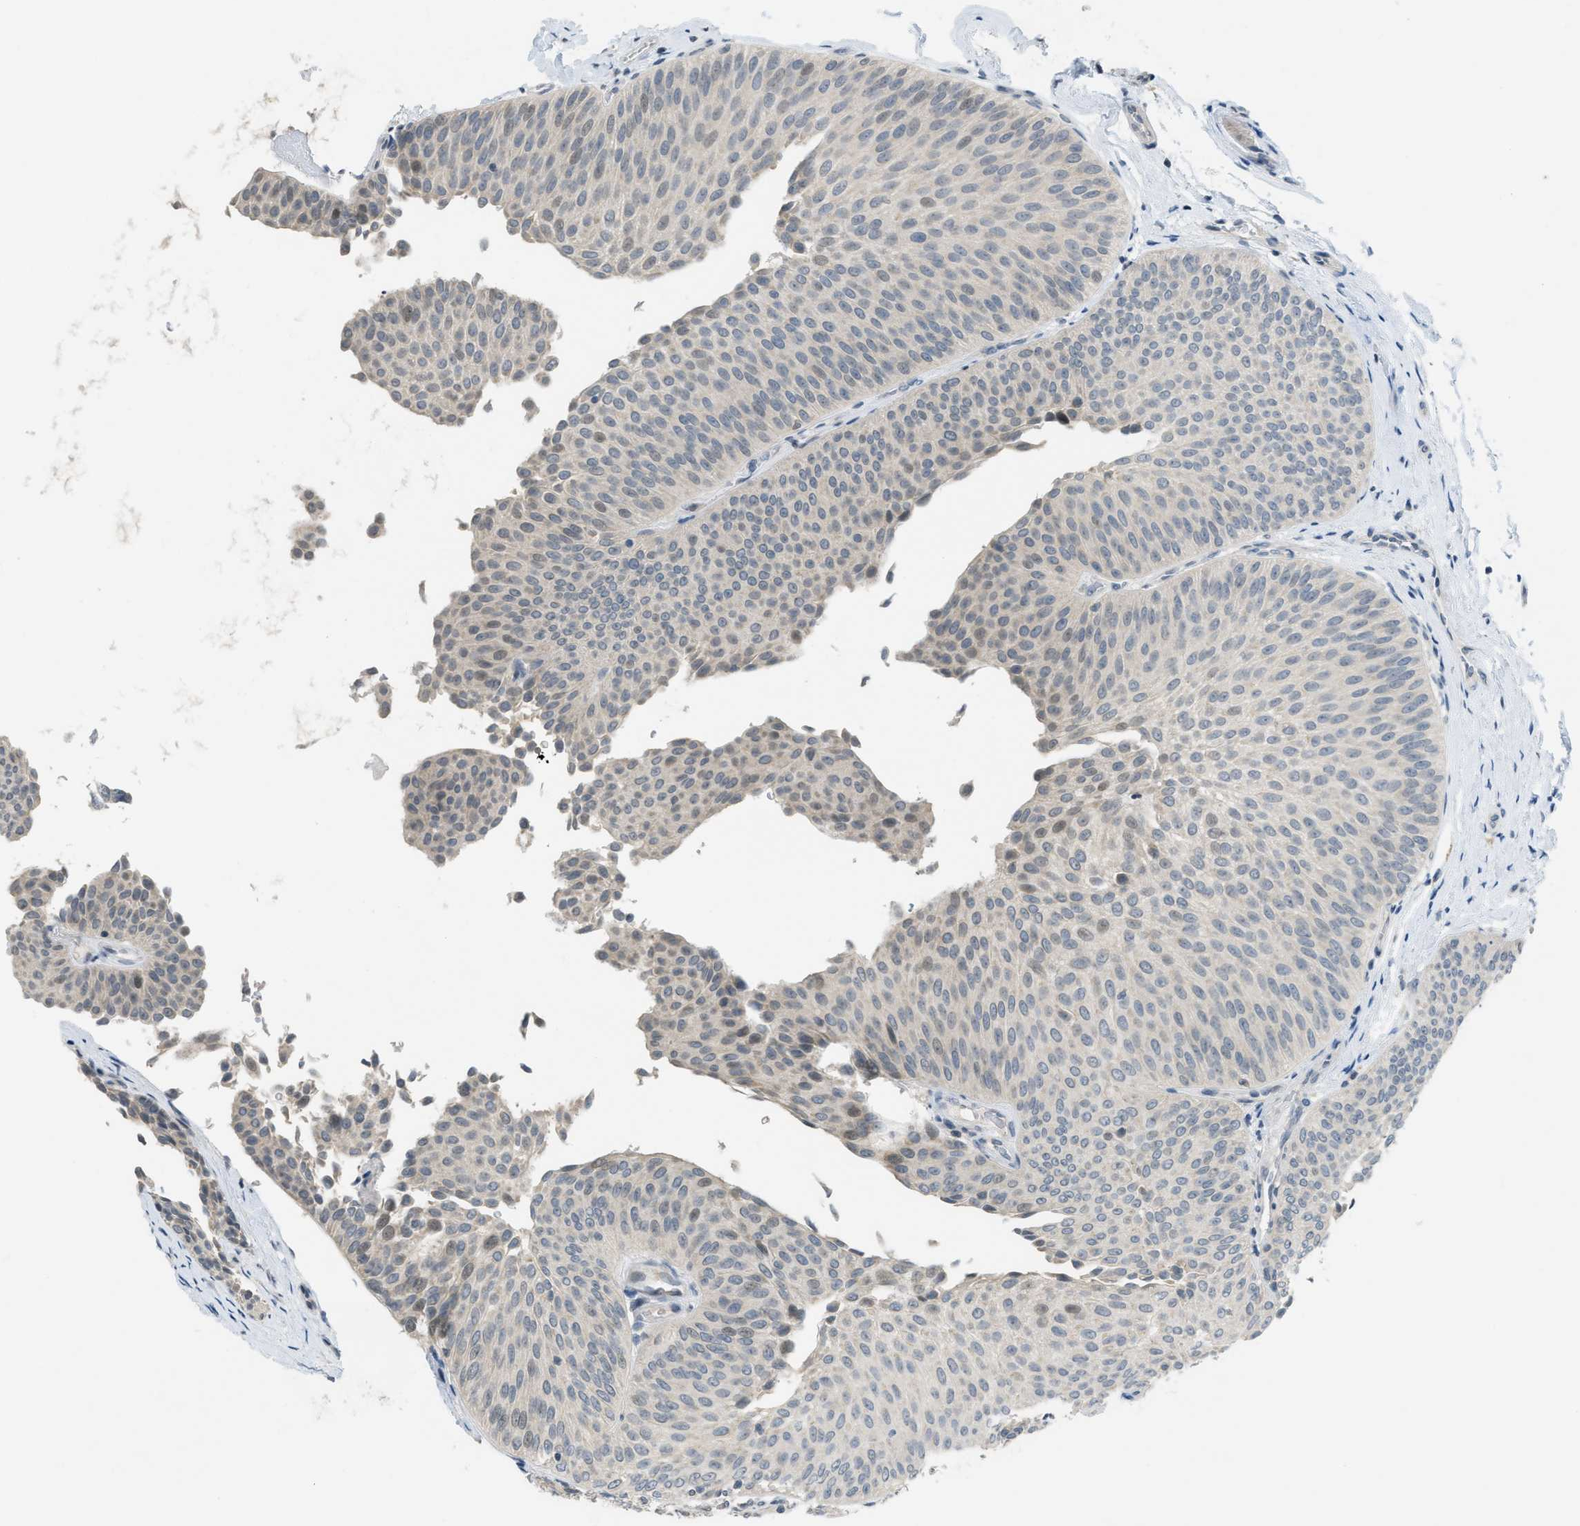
{"staining": {"intensity": "weak", "quantity": "<25%", "location": "cytoplasmic/membranous,nuclear"}, "tissue": "urothelial cancer", "cell_type": "Tumor cells", "image_type": "cancer", "snomed": [{"axis": "morphology", "description": "Urothelial carcinoma, Low grade"}, {"axis": "topography", "description": "Urinary bladder"}], "caption": "Immunohistochemical staining of human urothelial carcinoma (low-grade) exhibits no significant expression in tumor cells. (Immunohistochemistry, brightfield microscopy, high magnification).", "gene": "TXNDC2", "patient": {"sex": "female", "age": 60}}